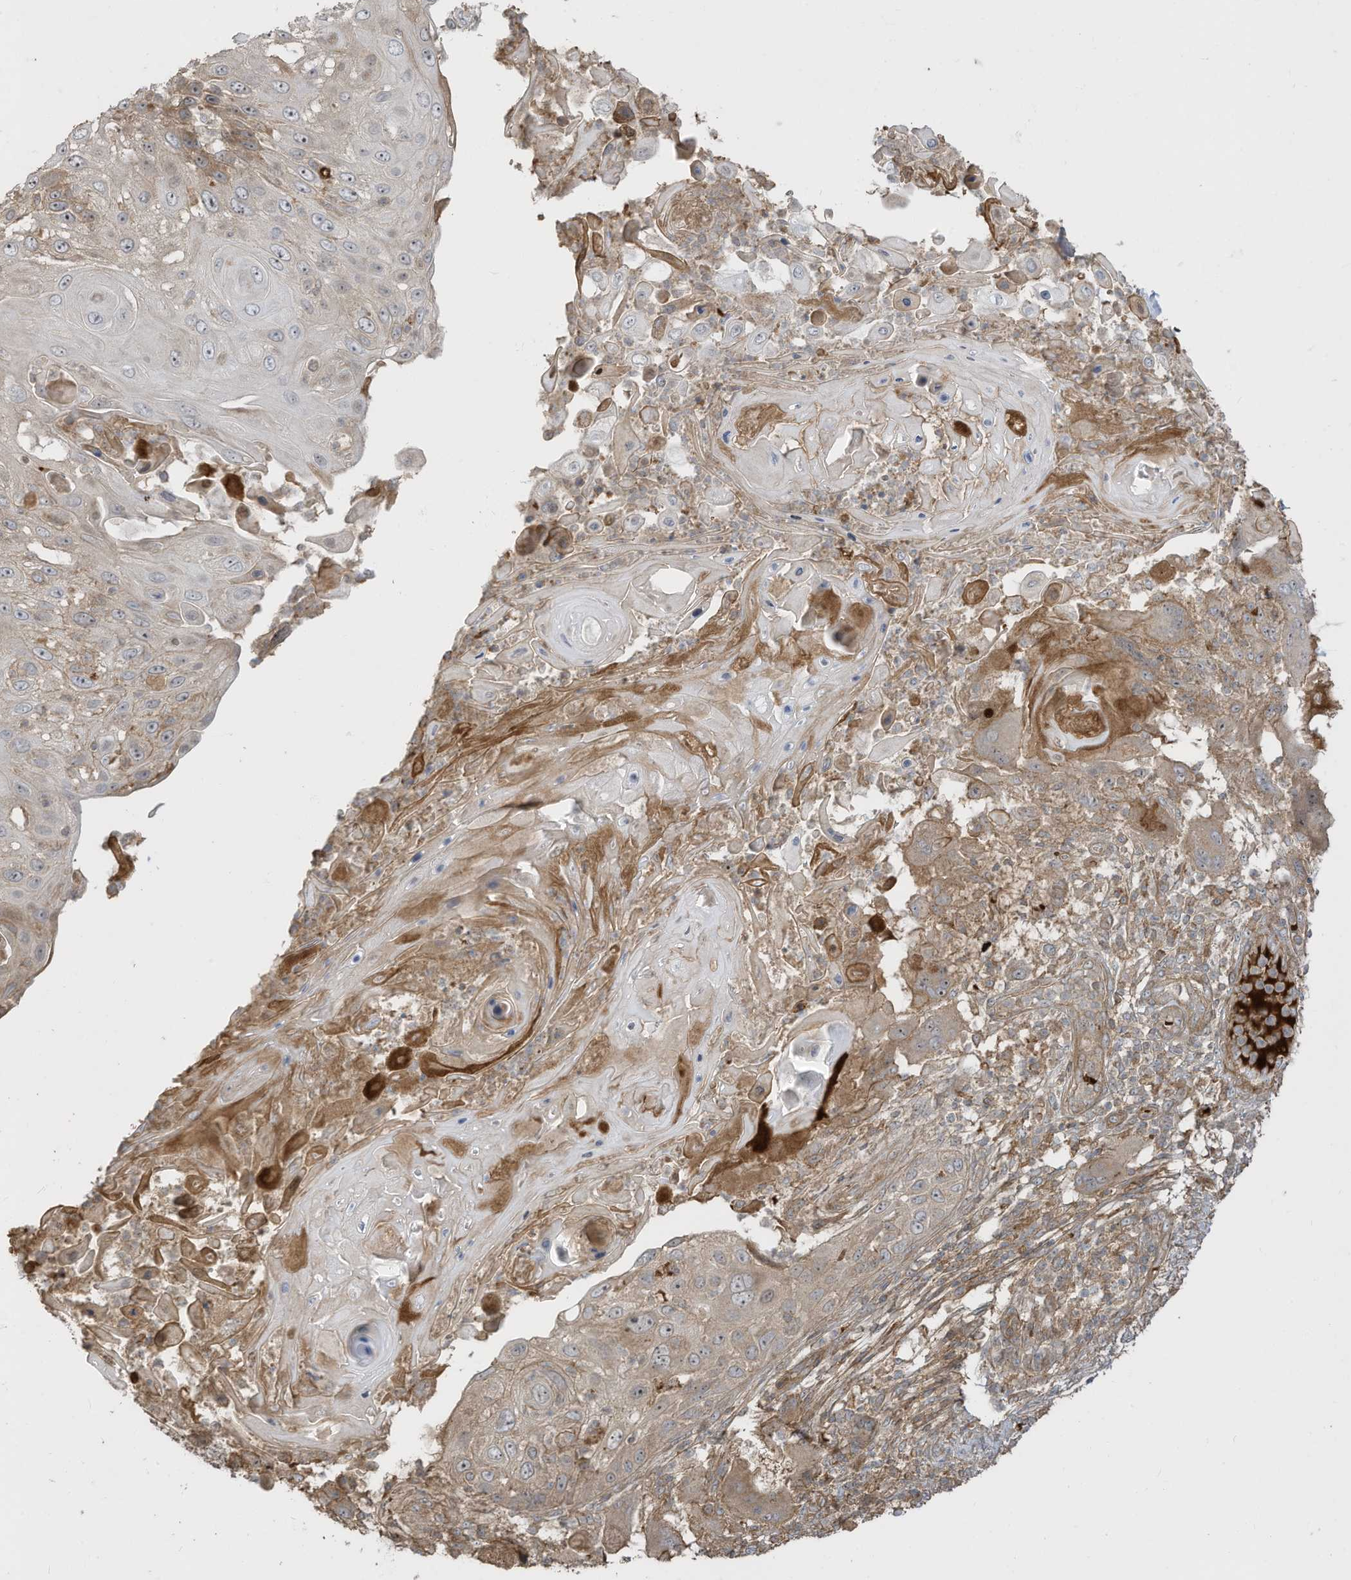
{"staining": {"intensity": "weak", "quantity": "25%-75%", "location": "cytoplasmic/membranous"}, "tissue": "skin cancer", "cell_type": "Tumor cells", "image_type": "cancer", "snomed": [{"axis": "morphology", "description": "Squamous cell carcinoma, NOS"}, {"axis": "topography", "description": "Skin"}], "caption": "Weak cytoplasmic/membranous expression is appreciated in about 25%-75% of tumor cells in skin cancer.", "gene": "ENTR1", "patient": {"sex": "female", "age": 44}}